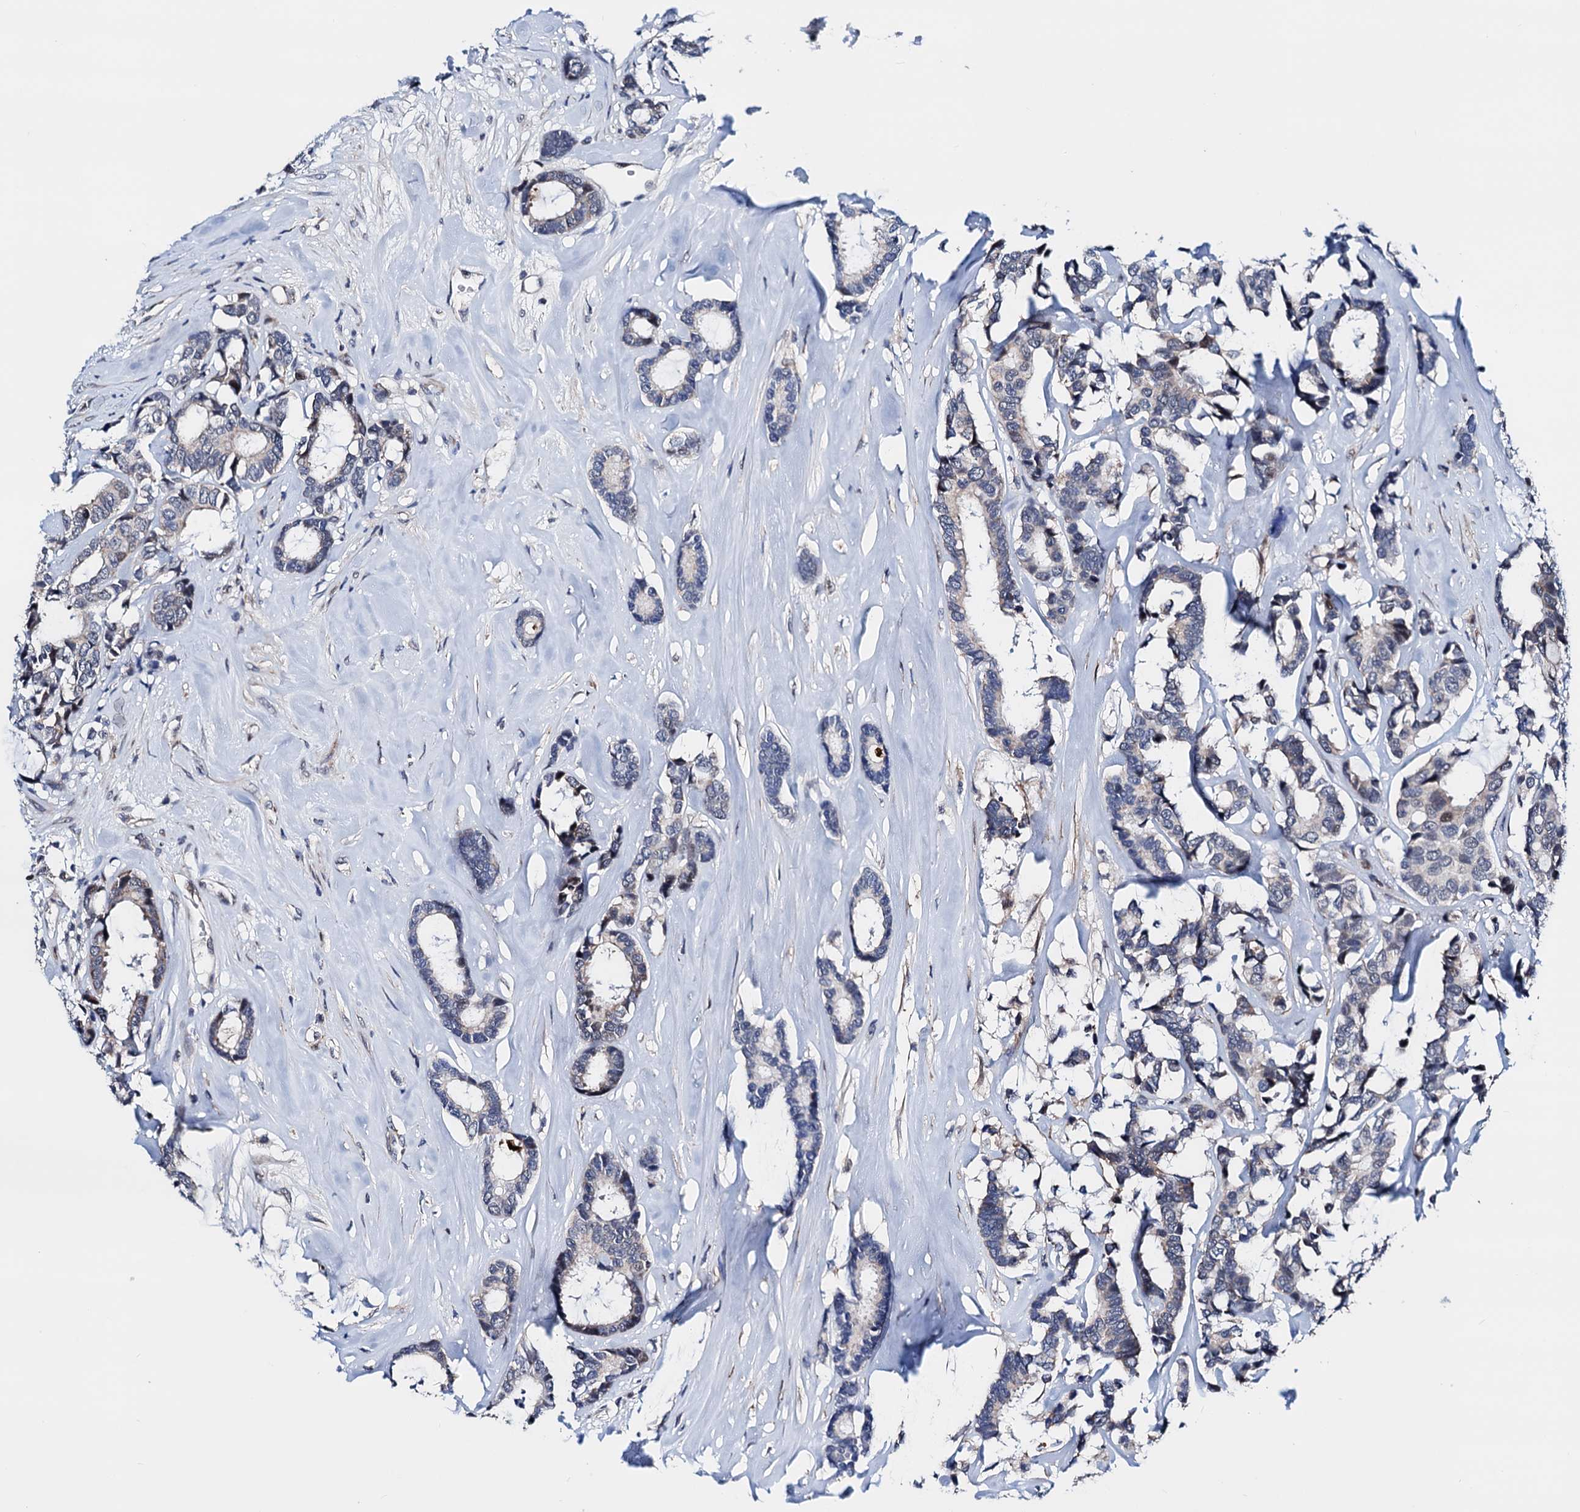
{"staining": {"intensity": "weak", "quantity": "<25%", "location": "nuclear"}, "tissue": "breast cancer", "cell_type": "Tumor cells", "image_type": "cancer", "snomed": [{"axis": "morphology", "description": "Duct carcinoma"}, {"axis": "topography", "description": "Breast"}], "caption": "This image is of breast cancer stained with immunohistochemistry (IHC) to label a protein in brown with the nuclei are counter-stained blue. There is no positivity in tumor cells.", "gene": "COA4", "patient": {"sex": "female", "age": 87}}